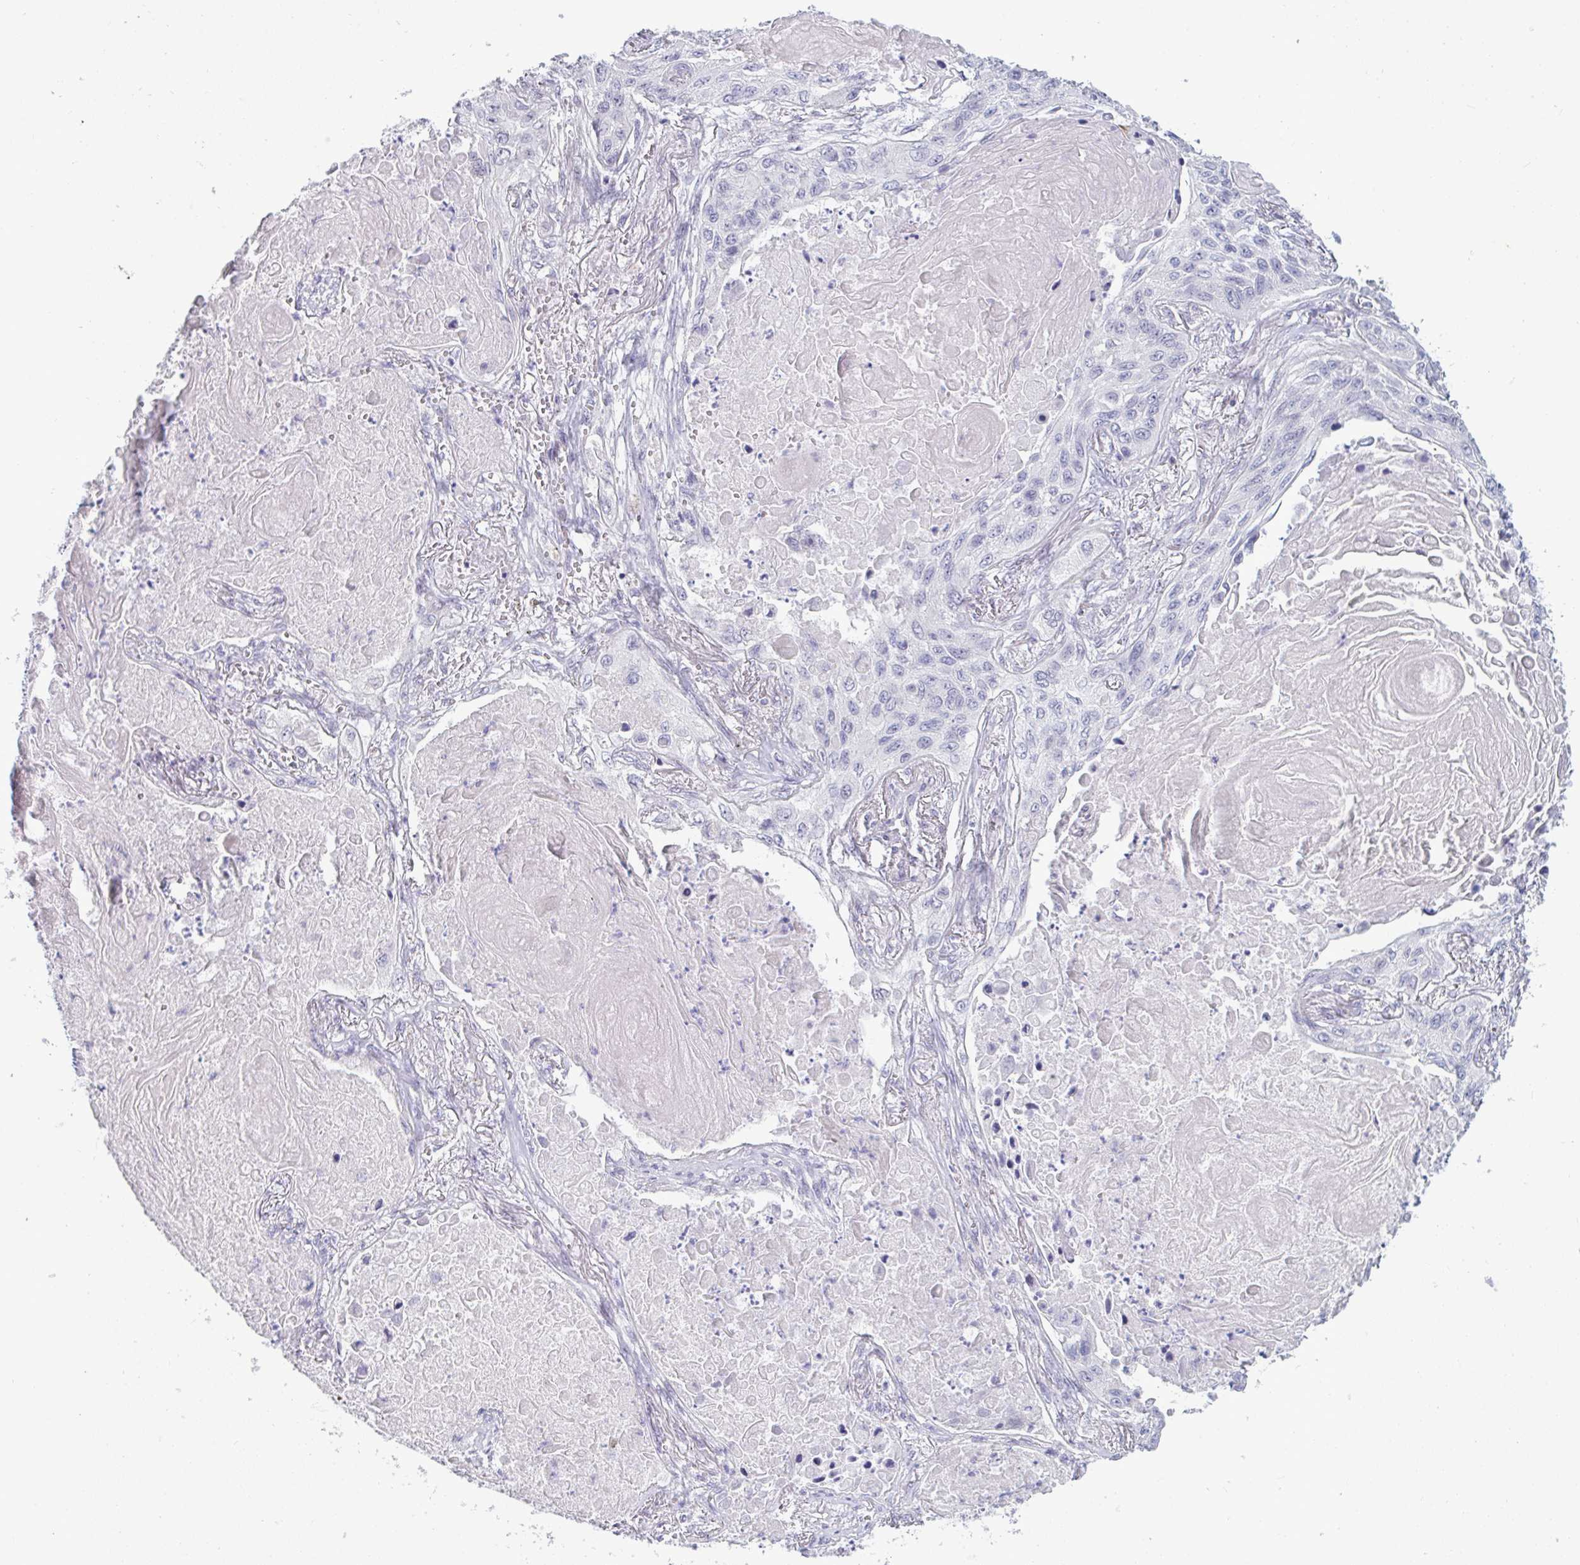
{"staining": {"intensity": "negative", "quantity": "none", "location": "none"}, "tissue": "lung cancer", "cell_type": "Tumor cells", "image_type": "cancer", "snomed": [{"axis": "morphology", "description": "Squamous cell carcinoma, NOS"}, {"axis": "topography", "description": "Lung"}], "caption": "Tumor cells are negative for brown protein staining in lung cancer. (DAB immunohistochemistry (IHC) with hematoxylin counter stain).", "gene": "TCEAL8", "patient": {"sex": "male", "age": 75}}